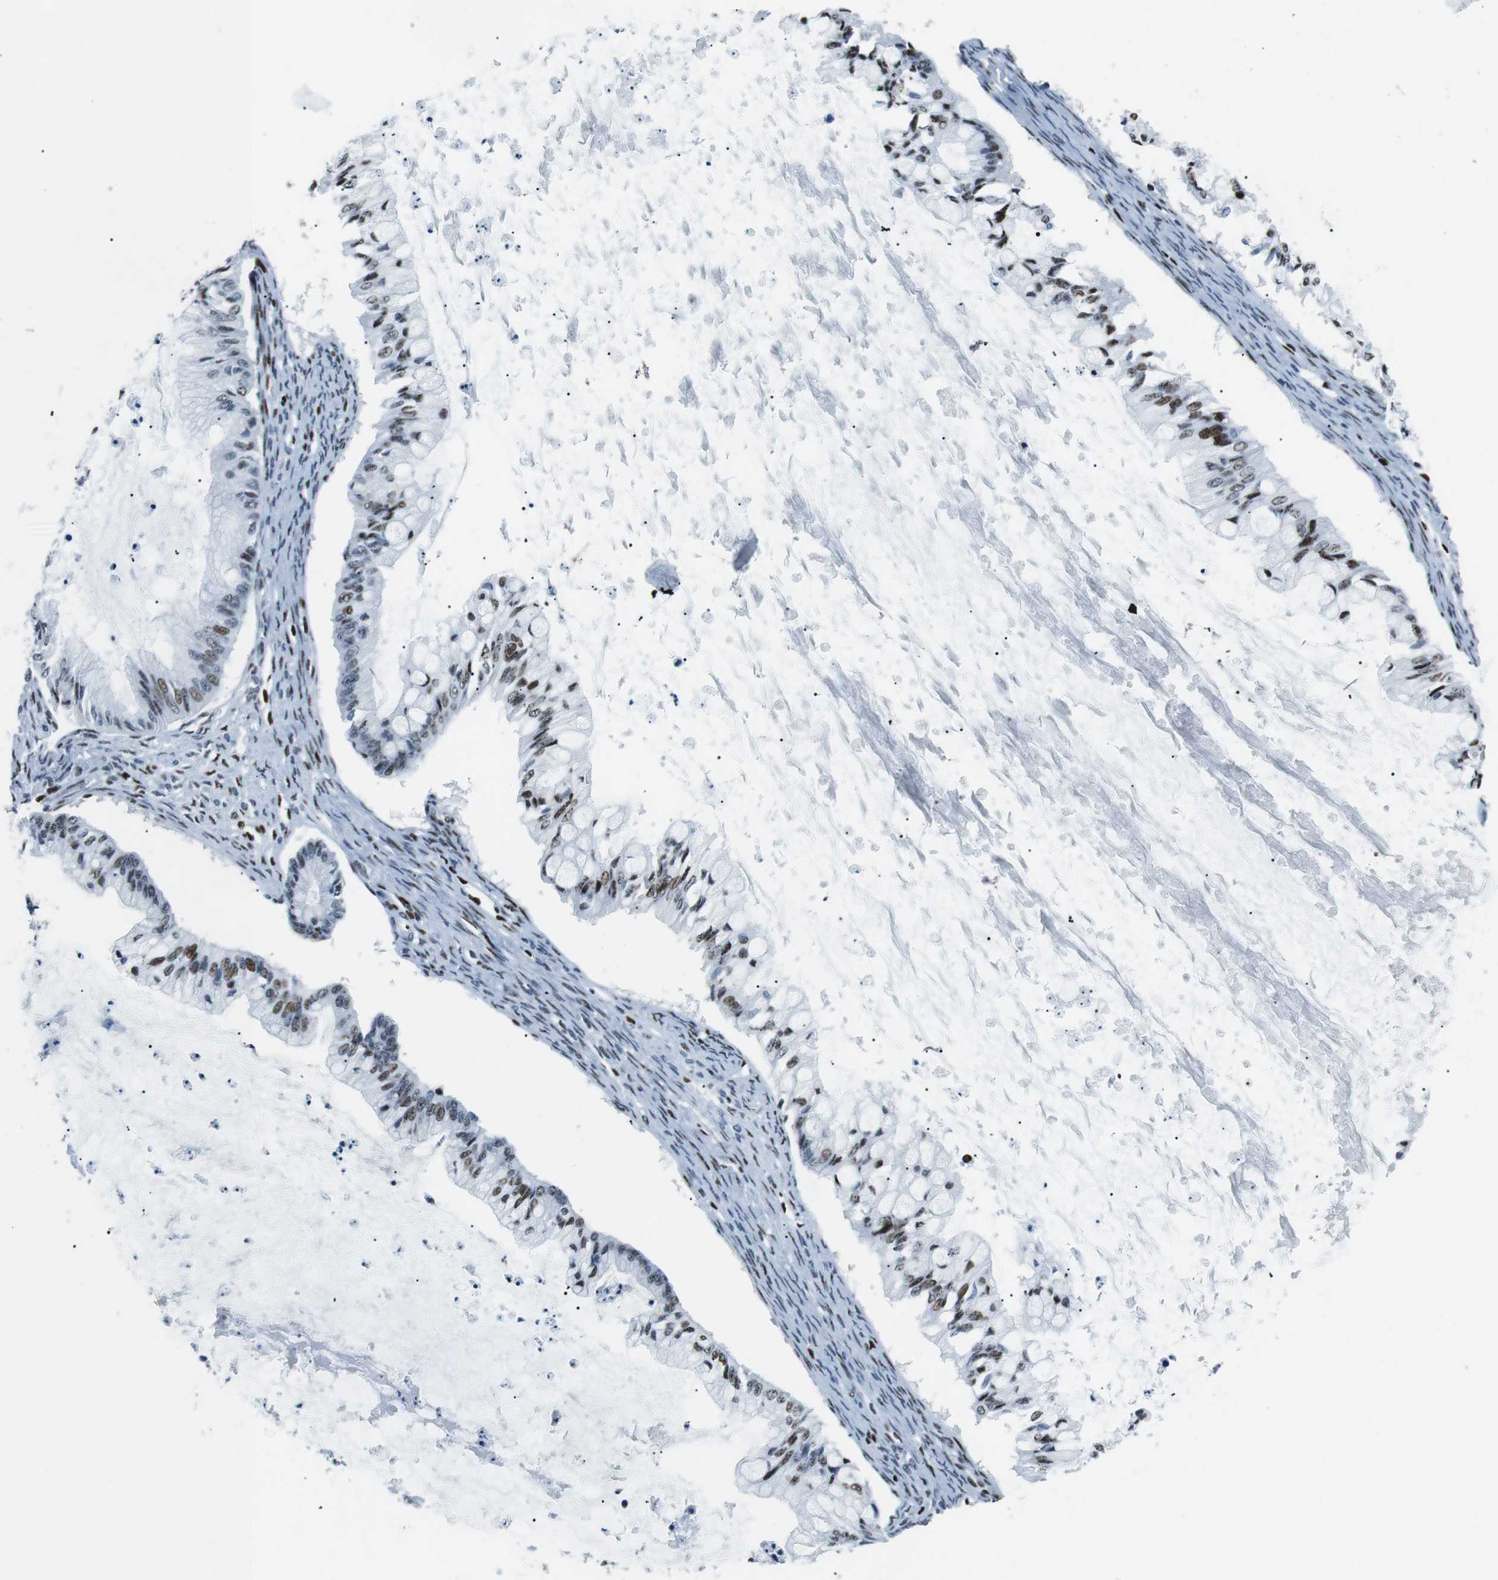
{"staining": {"intensity": "moderate", "quantity": "25%-75%", "location": "nuclear"}, "tissue": "ovarian cancer", "cell_type": "Tumor cells", "image_type": "cancer", "snomed": [{"axis": "morphology", "description": "Cystadenocarcinoma, mucinous, NOS"}, {"axis": "topography", "description": "Ovary"}], "caption": "High-power microscopy captured an IHC histopathology image of ovarian cancer, revealing moderate nuclear positivity in approximately 25%-75% of tumor cells.", "gene": "PML", "patient": {"sex": "female", "age": 57}}